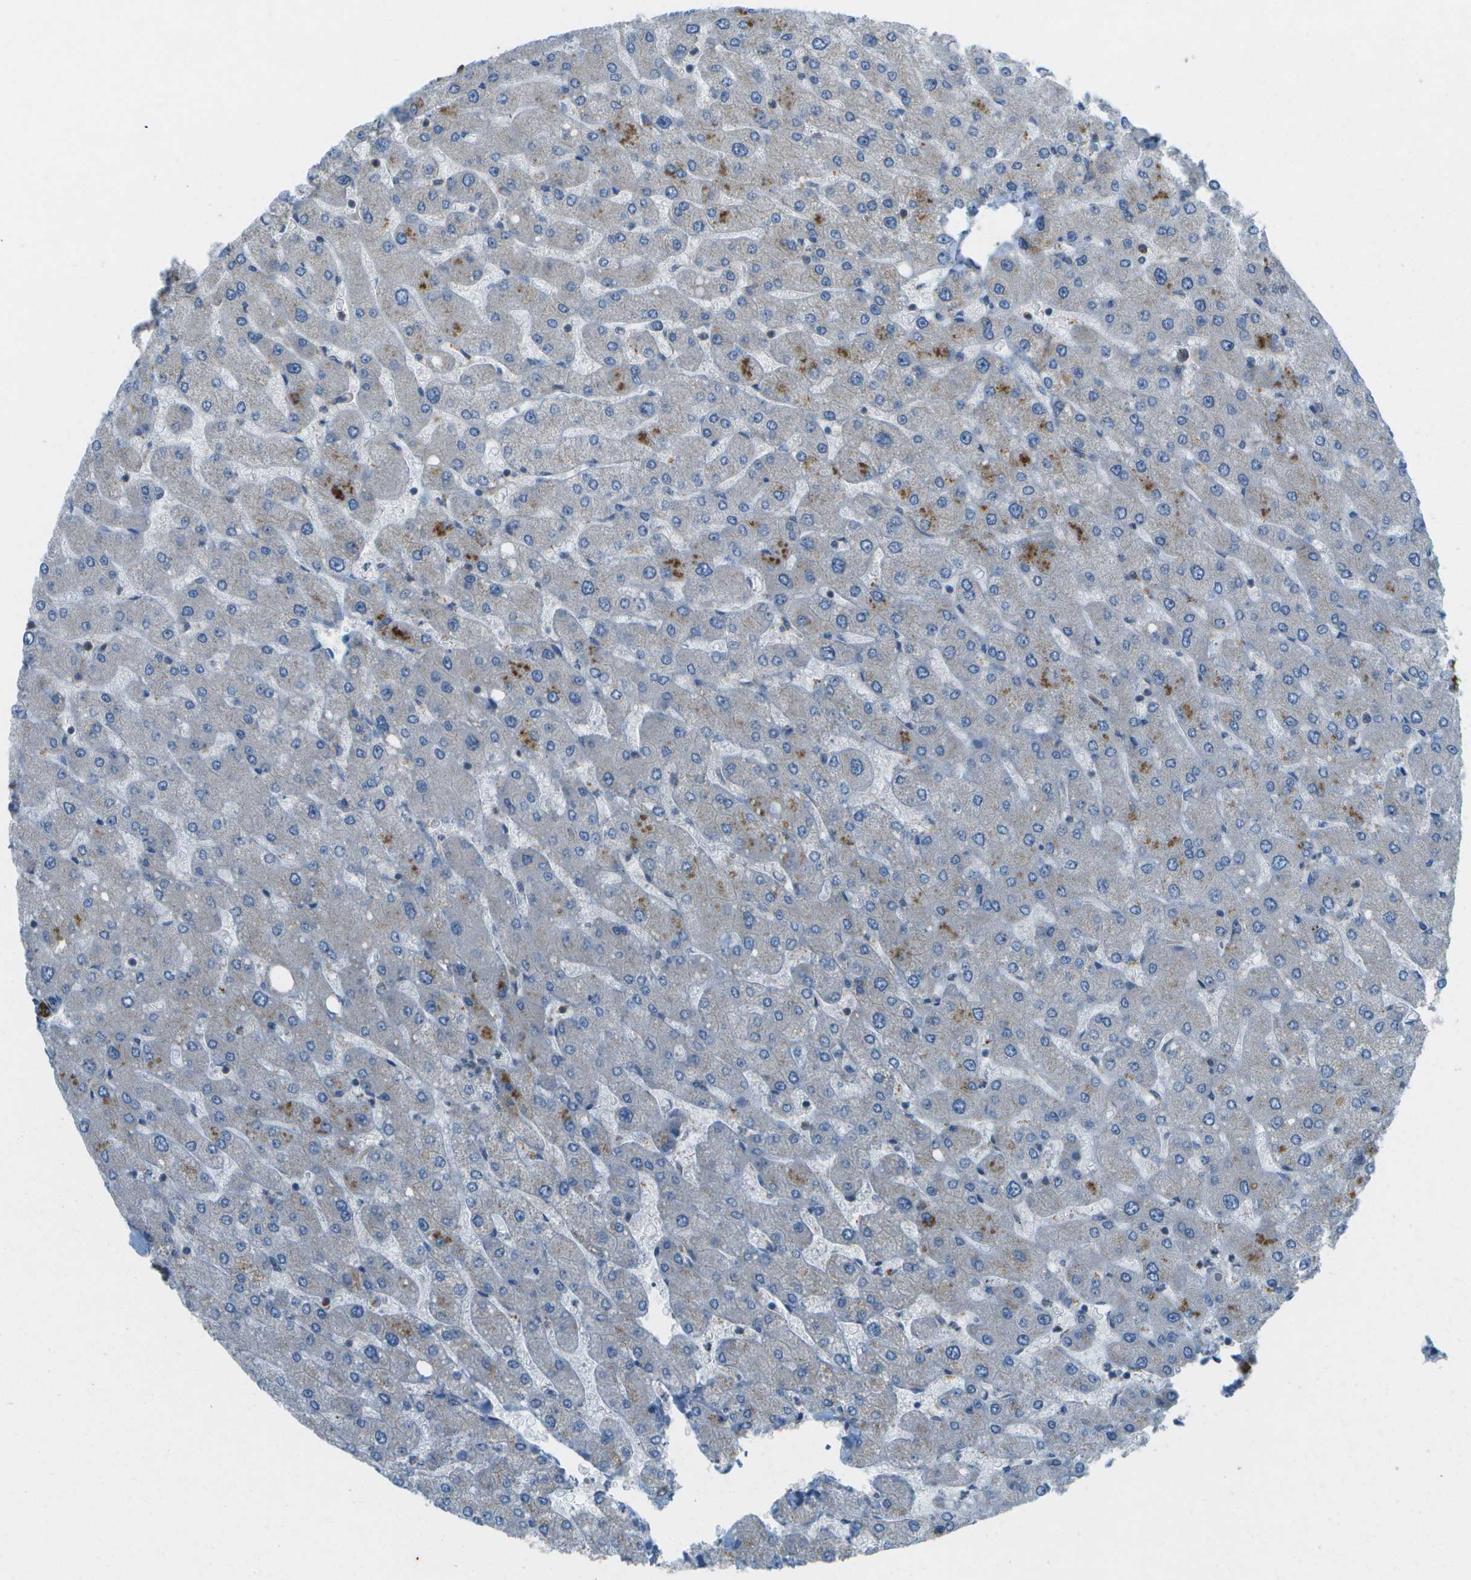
{"staining": {"intensity": "strong", "quantity": ">75%", "location": "cytoplasmic/membranous"}, "tissue": "liver", "cell_type": "Cholangiocytes", "image_type": "normal", "snomed": [{"axis": "morphology", "description": "Normal tissue, NOS"}, {"axis": "topography", "description": "Liver"}], "caption": "Immunohistochemistry (IHC) of normal liver demonstrates high levels of strong cytoplasmic/membranous expression in about >75% of cholangiocytes. The protein is stained brown, and the nuclei are stained in blue (DAB (3,3'-diaminobenzidine) IHC with brightfield microscopy, high magnification).", "gene": "WNK2", "patient": {"sex": "male", "age": 55}}